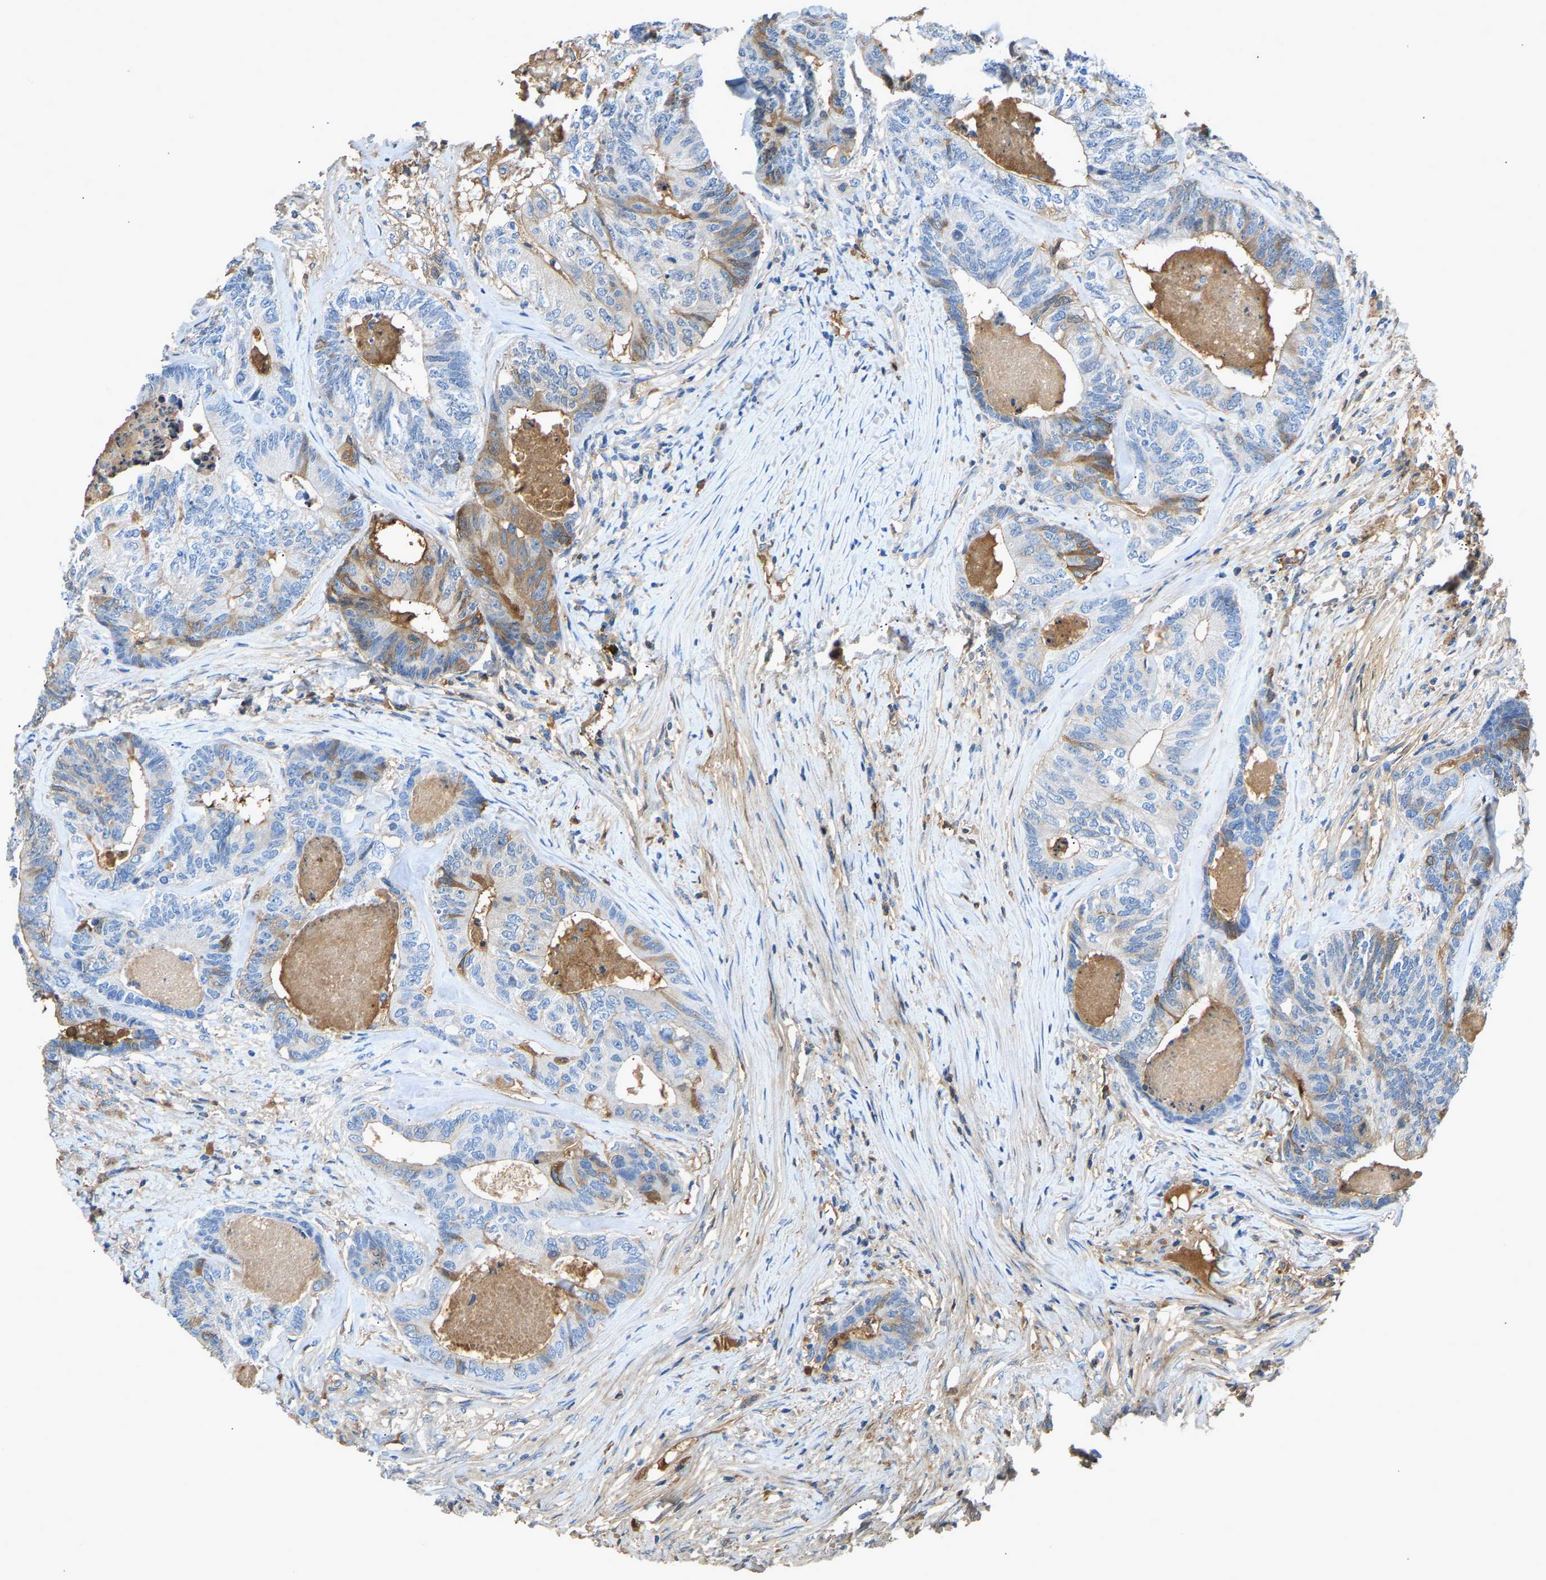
{"staining": {"intensity": "moderate", "quantity": "<25%", "location": "cytoplasmic/membranous"}, "tissue": "colorectal cancer", "cell_type": "Tumor cells", "image_type": "cancer", "snomed": [{"axis": "morphology", "description": "Adenocarcinoma, NOS"}, {"axis": "topography", "description": "Colon"}], "caption": "IHC (DAB (3,3'-diaminobenzidine)) staining of human adenocarcinoma (colorectal) reveals moderate cytoplasmic/membranous protein expression in approximately <25% of tumor cells. Nuclei are stained in blue.", "gene": "STC1", "patient": {"sex": "female", "age": 67}}